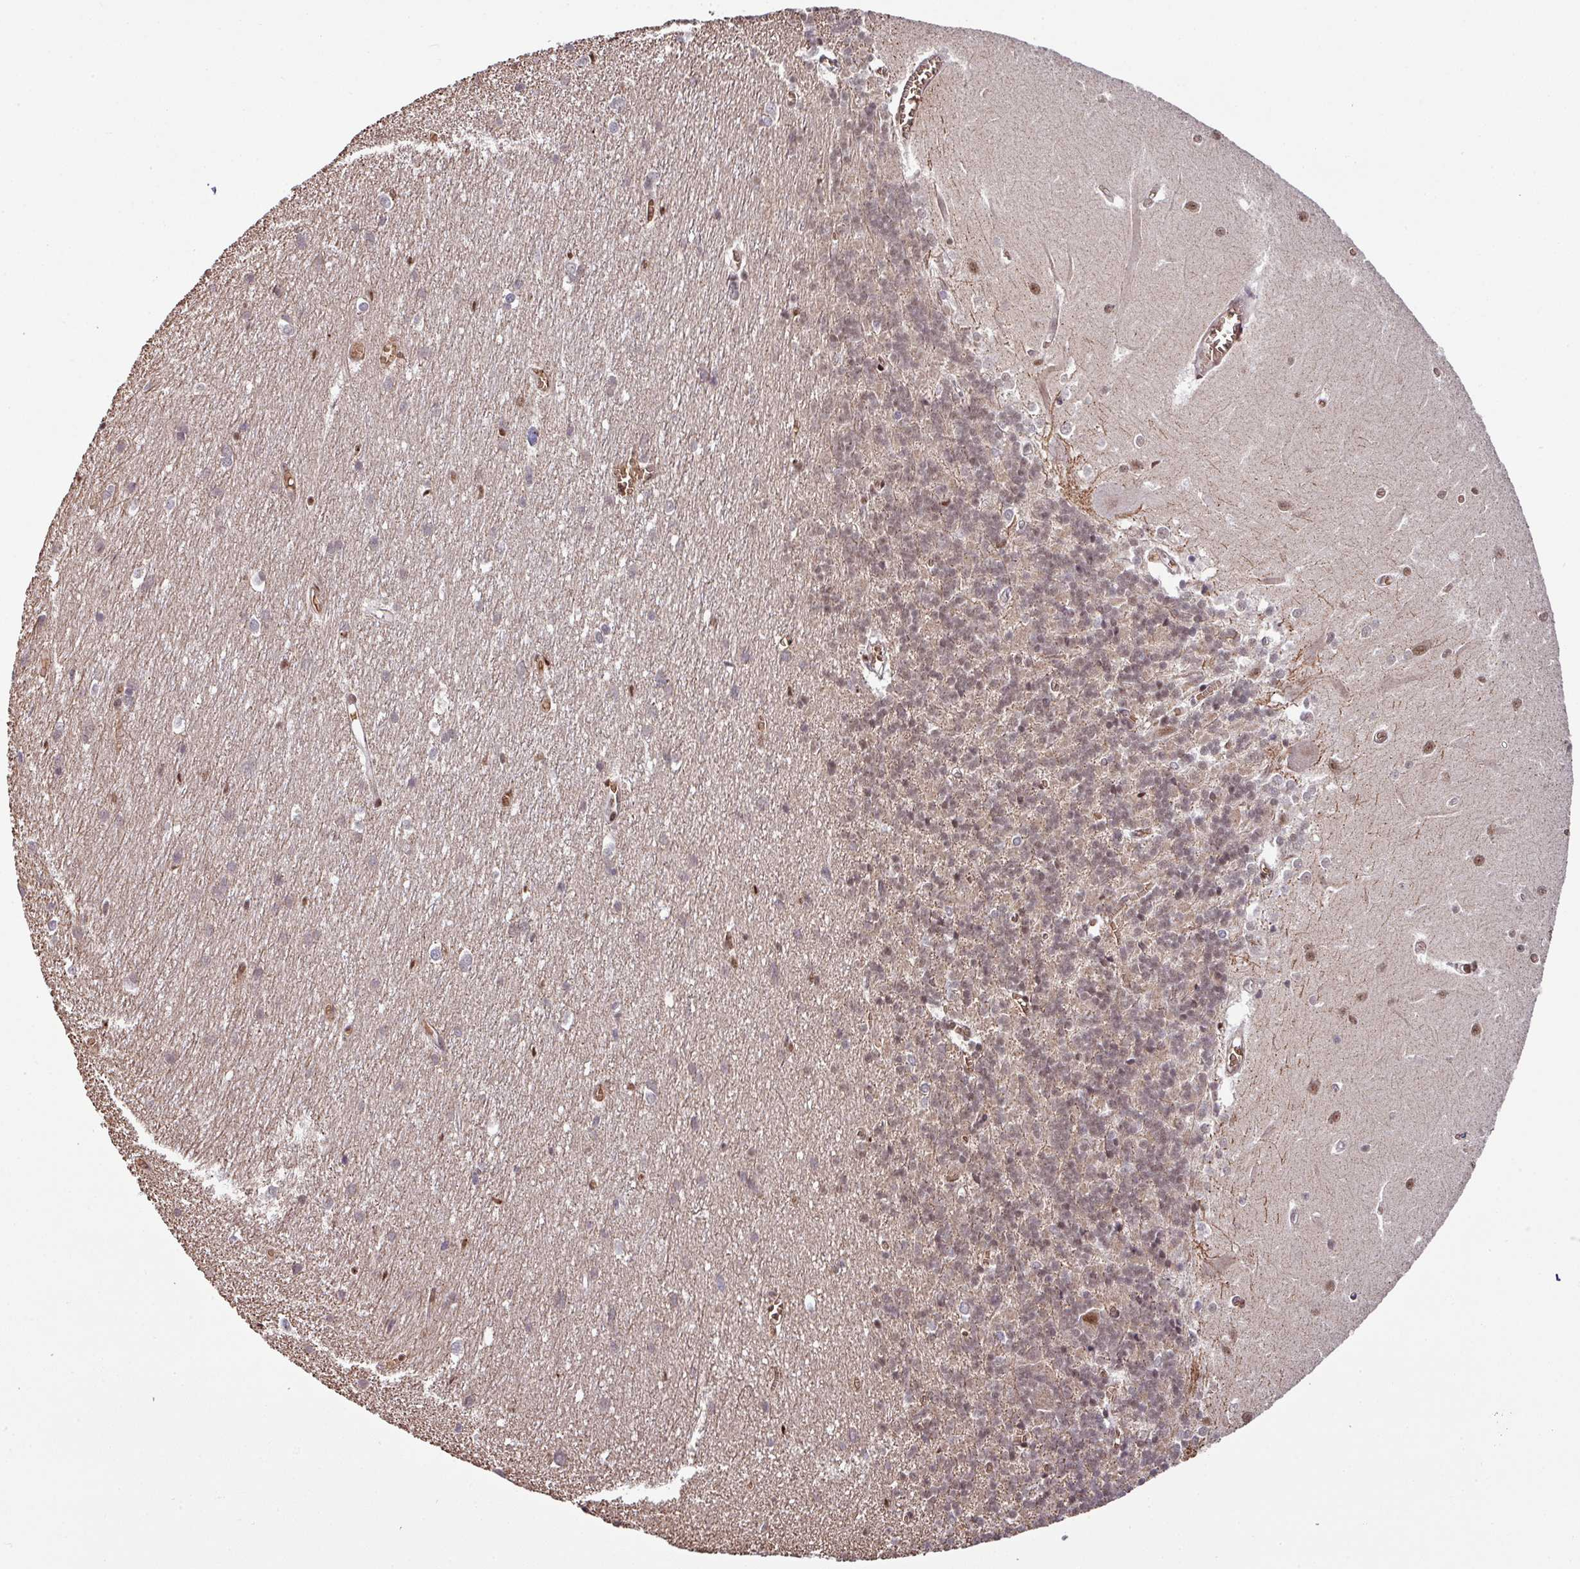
{"staining": {"intensity": "moderate", "quantity": "25%-75%", "location": "cytoplasmic/membranous"}, "tissue": "cerebellum", "cell_type": "Cells in granular layer", "image_type": "normal", "snomed": [{"axis": "morphology", "description": "Normal tissue, NOS"}, {"axis": "topography", "description": "Cerebellum"}], "caption": "Protein analysis of benign cerebellum demonstrates moderate cytoplasmic/membranous positivity in approximately 25%-75% of cells in granular layer. The protein is shown in brown color, while the nuclei are stained blue.", "gene": "PHF23", "patient": {"sex": "male", "age": 37}}